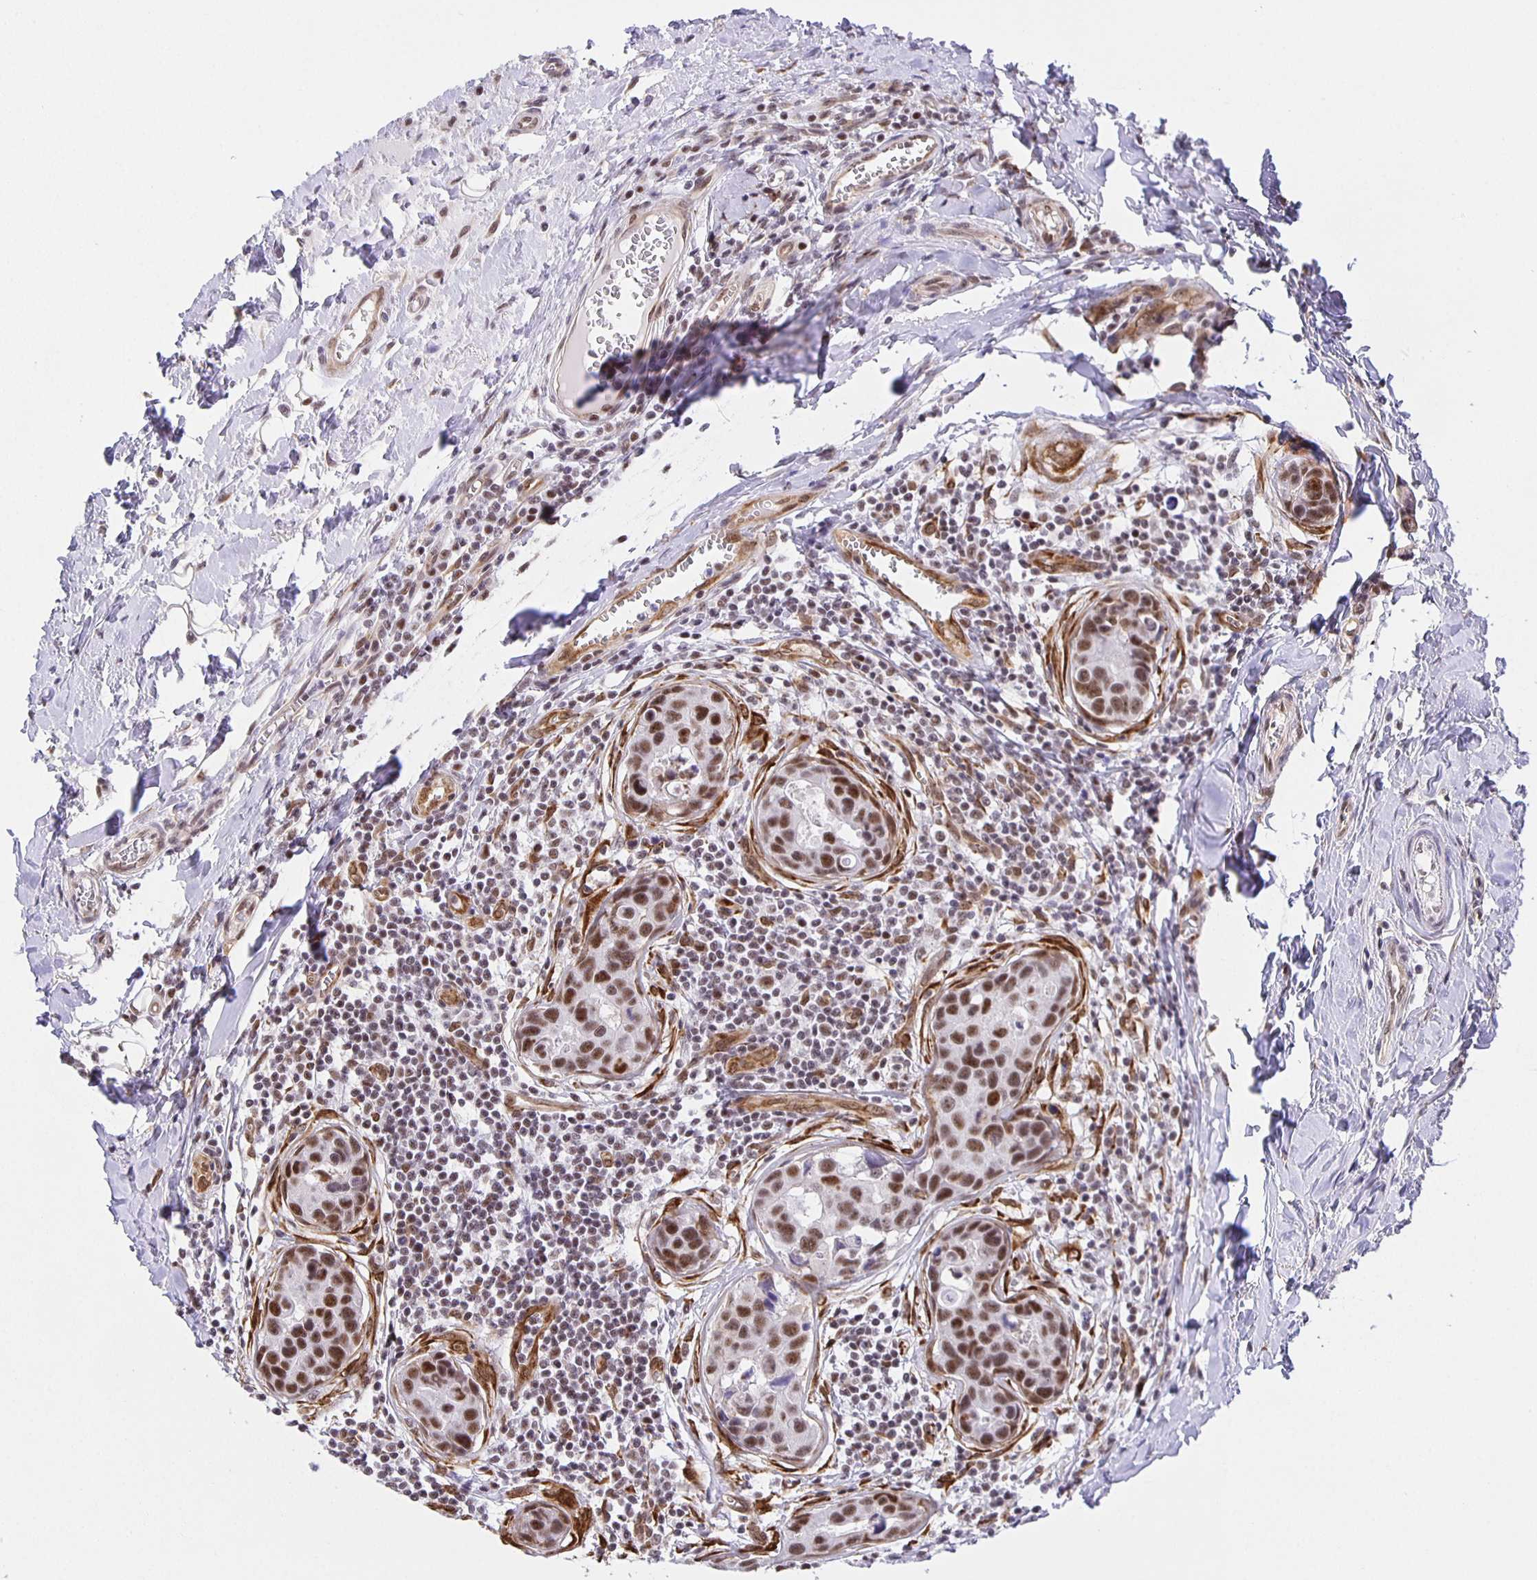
{"staining": {"intensity": "moderate", "quantity": ">75%", "location": "nuclear"}, "tissue": "breast cancer", "cell_type": "Tumor cells", "image_type": "cancer", "snomed": [{"axis": "morphology", "description": "Duct carcinoma"}, {"axis": "topography", "description": "Breast"}], "caption": "The immunohistochemical stain shows moderate nuclear staining in tumor cells of breast cancer (invasive ductal carcinoma) tissue.", "gene": "ZRANB2", "patient": {"sex": "female", "age": 24}}